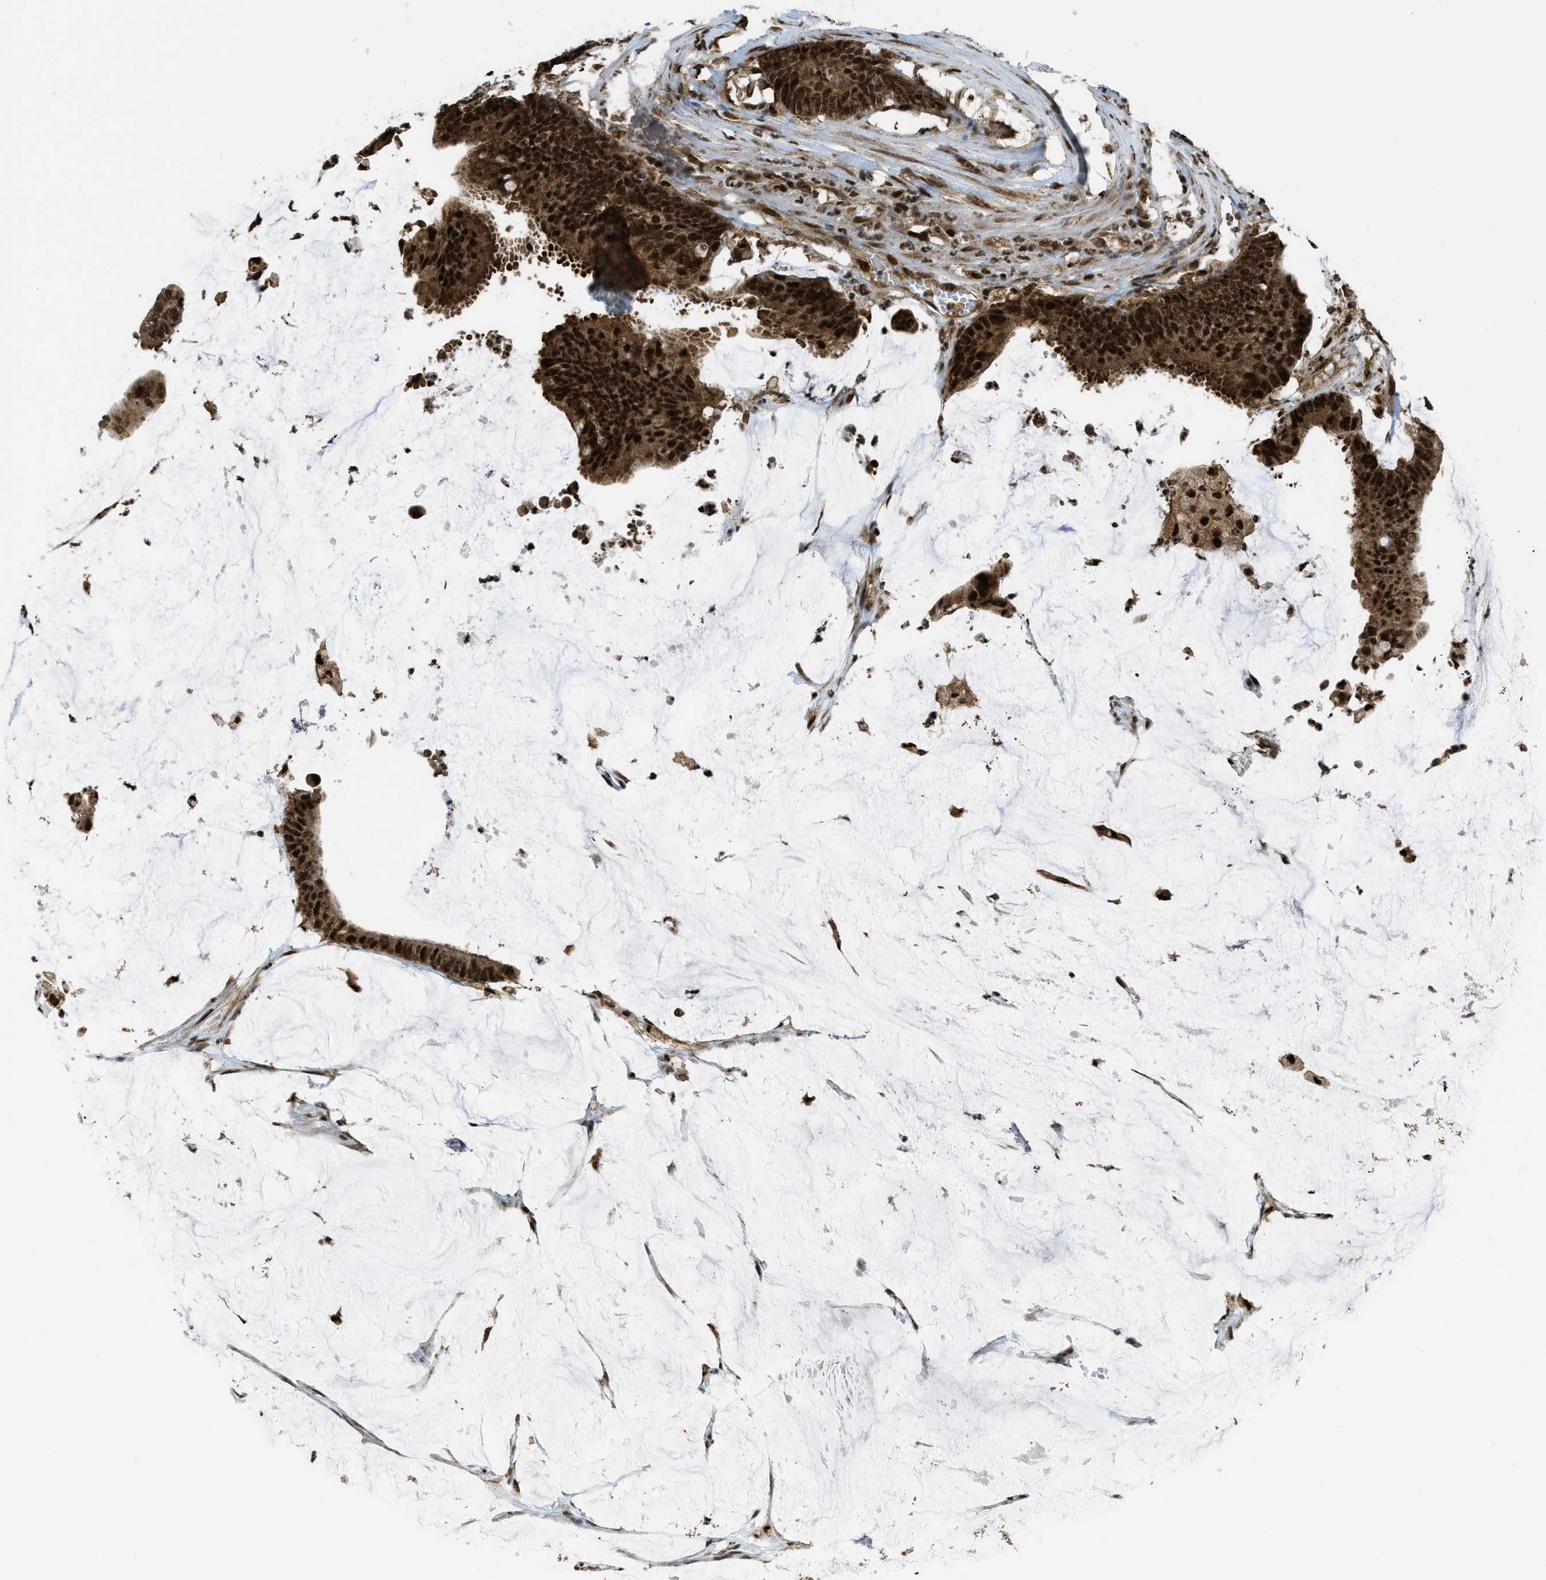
{"staining": {"intensity": "strong", "quantity": ">75%", "location": "cytoplasmic/membranous,nuclear"}, "tissue": "colorectal cancer", "cell_type": "Tumor cells", "image_type": "cancer", "snomed": [{"axis": "morphology", "description": "Adenocarcinoma, NOS"}, {"axis": "topography", "description": "Rectum"}], "caption": "Immunohistochemical staining of colorectal cancer reveals high levels of strong cytoplasmic/membranous and nuclear protein expression in about >75% of tumor cells.", "gene": "TNPO1", "patient": {"sex": "female", "age": 66}}